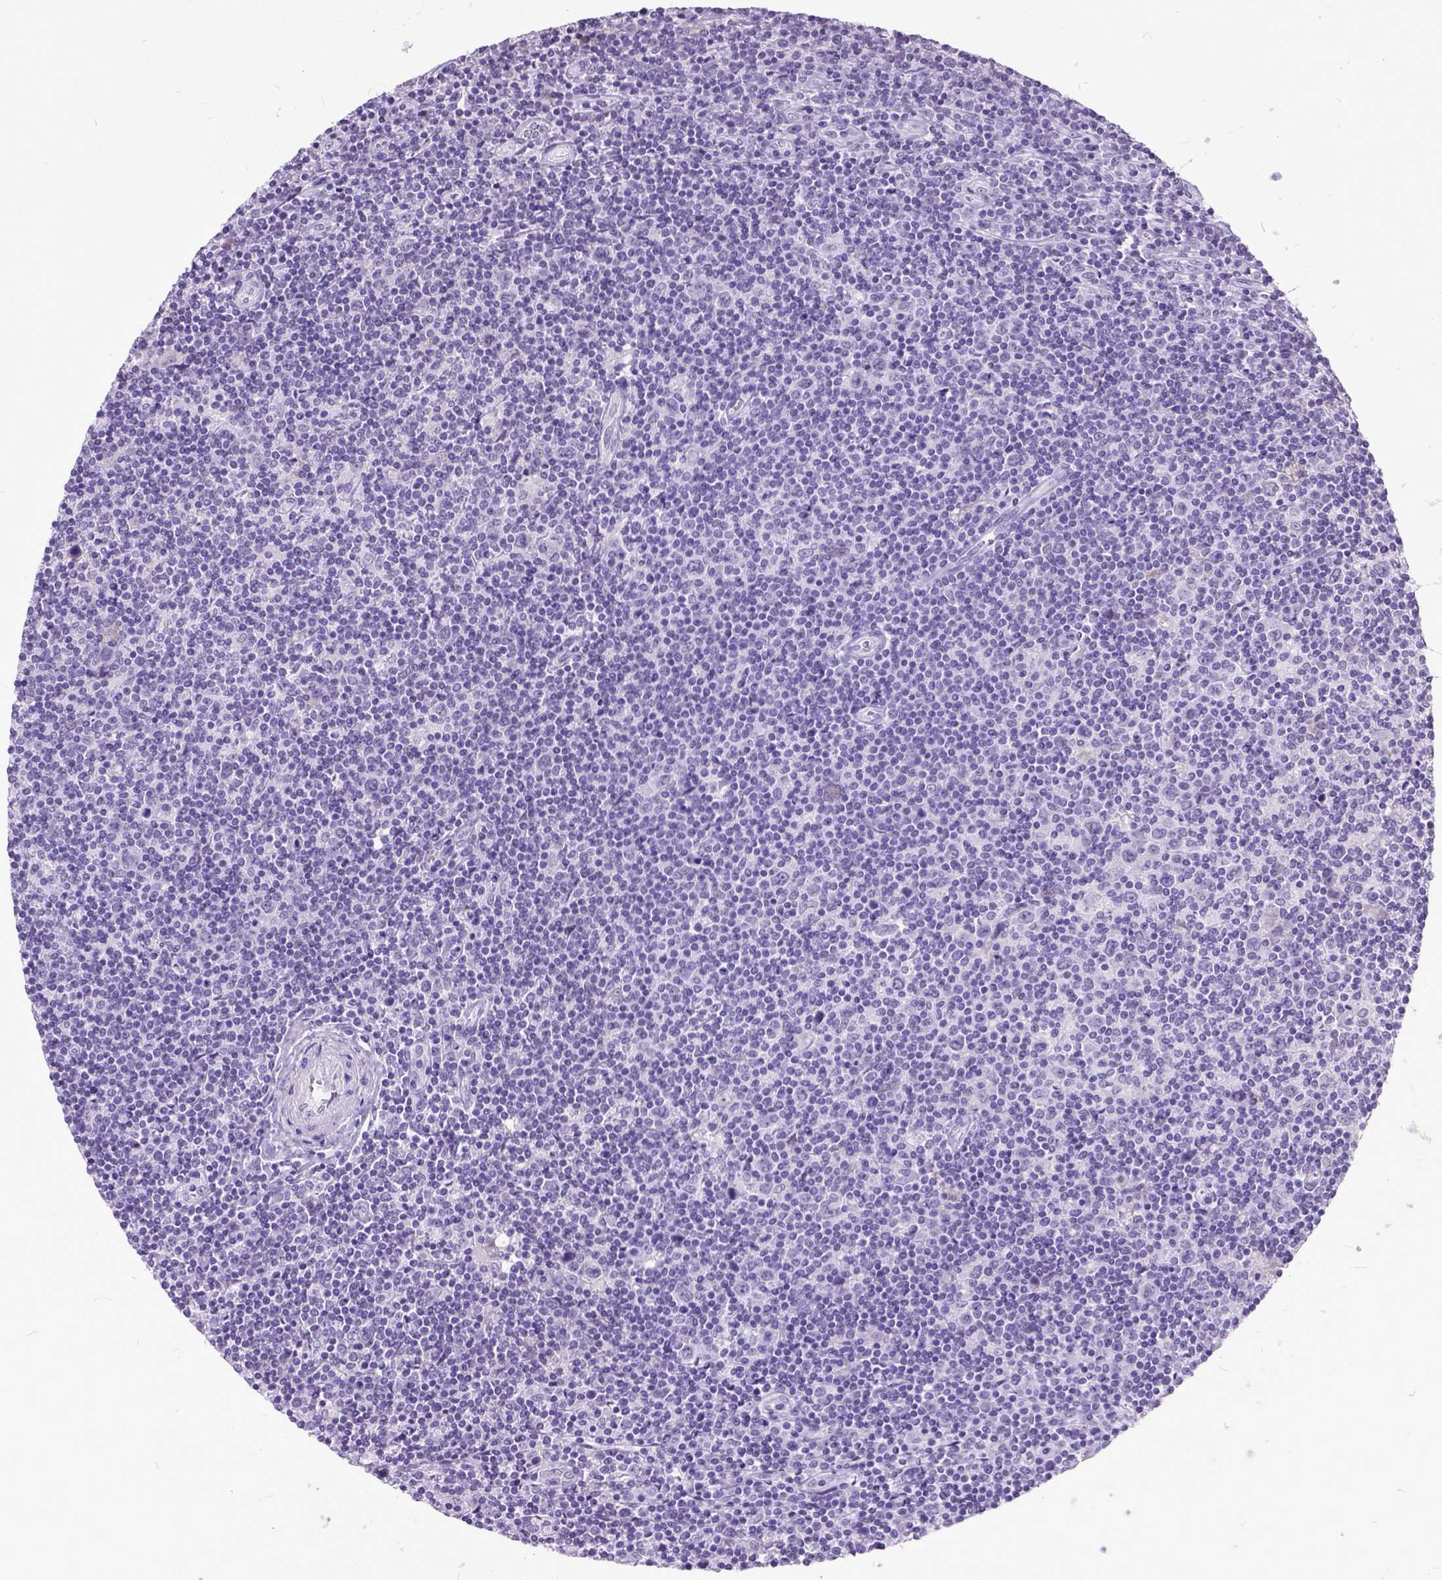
{"staining": {"intensity": "negative", "quantity": "none", "location": "none"}, "tissue": "lymphoma", "cell_type": "Tumor cells", "image_type": "cancer", "snomed": [{"axis": "morphology", "description": "Hodgkin's disease, NOS"}, {"axis": "topography", "description": "Lymph node"}], "caption": "Tumor cells show no significant protein positivity in lymphoma.", "gene": "MARCHF10", "patient": {"sex": "male", "age": 40}}